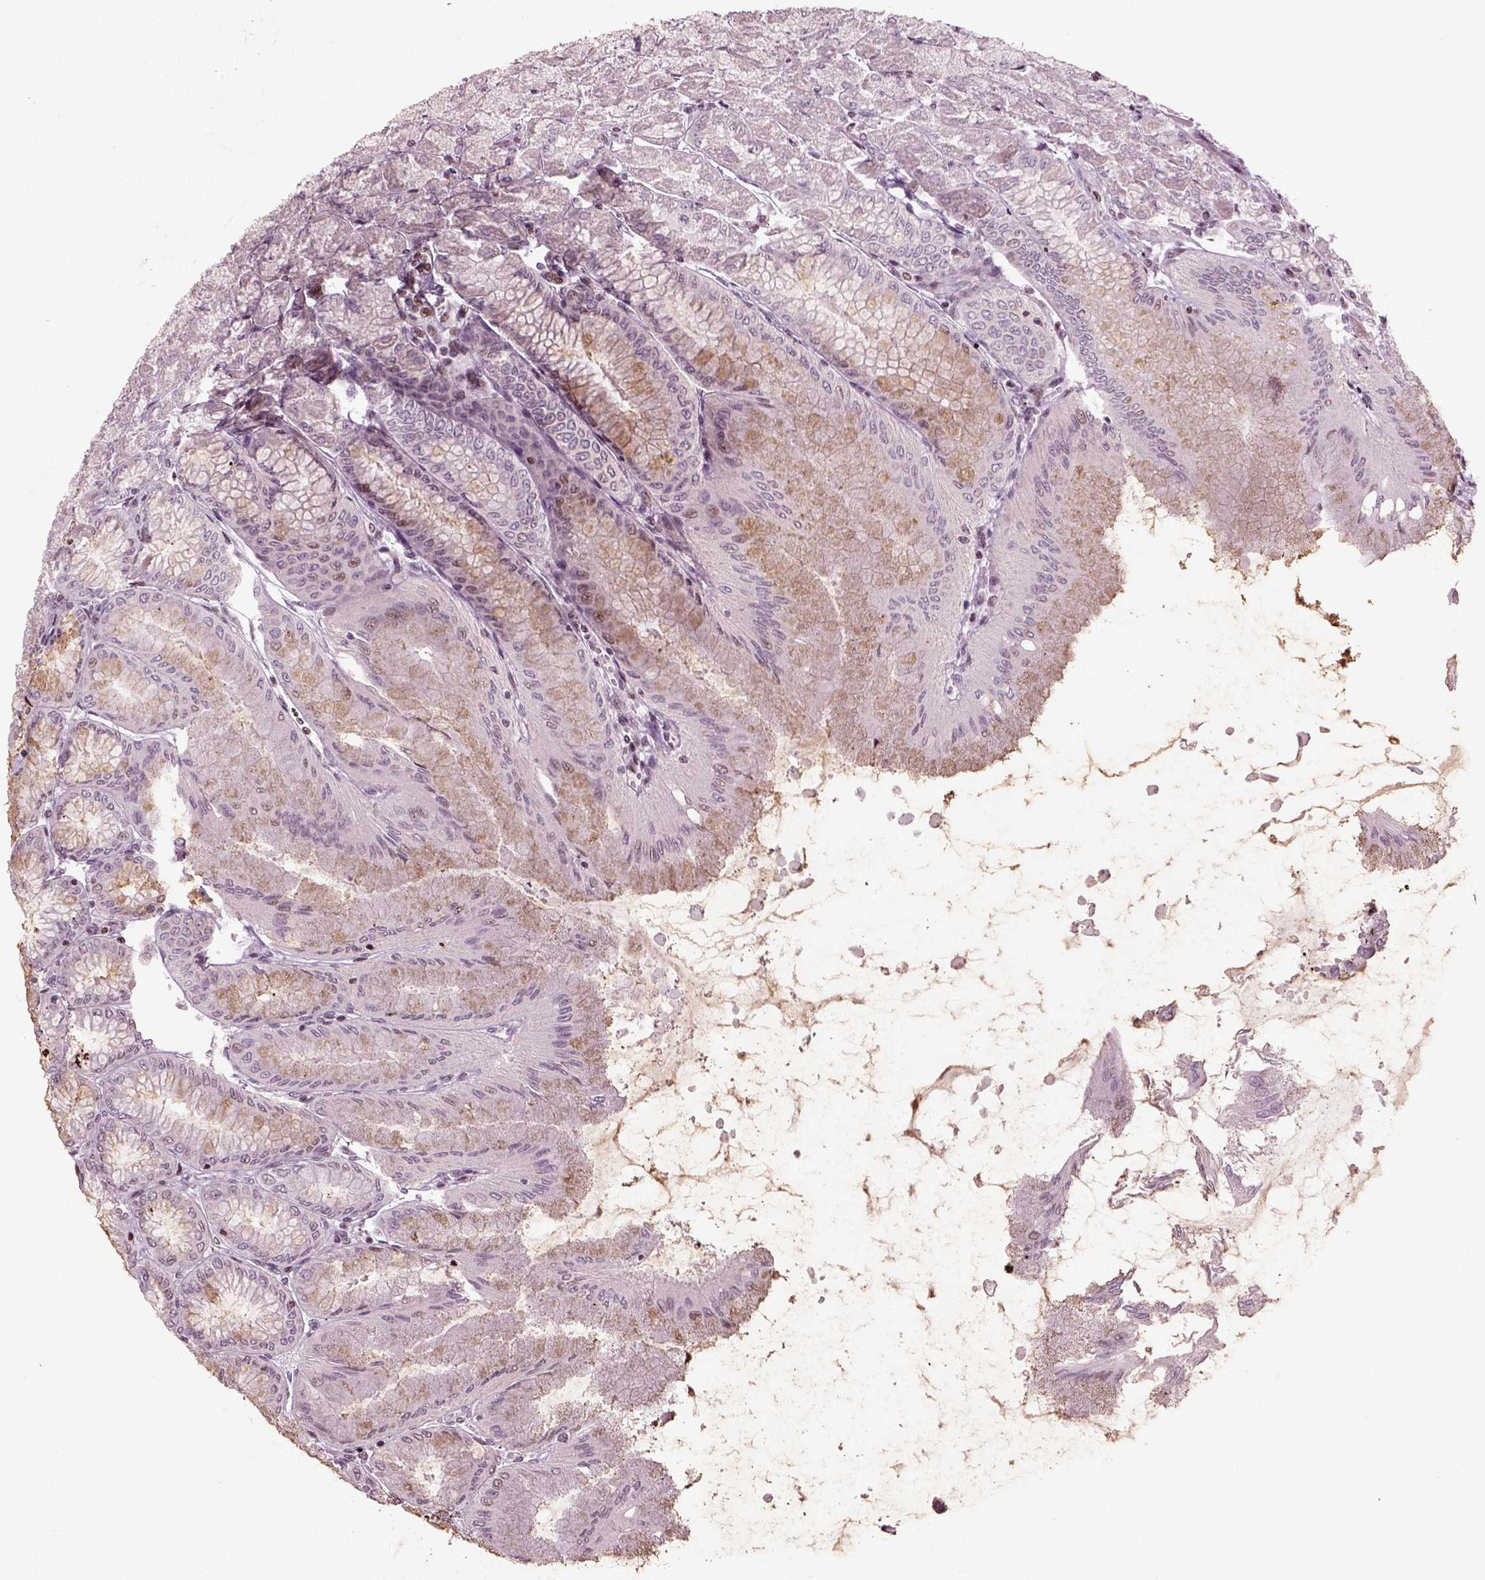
{"staining": {"intensity": "moderate", "quantity": "25%-75%", "location": "nuclear"}, "tissue": "stomach", "cell_type": "Glandular cells", "image_type": "normal", "snomed": [{"axis": "morphology", "description": "Normal tissue, NOS"}, {"axis": "topography", "description": "Stomach, upper"}], "caption": "Immunohistochemistry photomicrograph of normal stomach: stomach stained using IHC shows medium levels of moderate protein expression localized specifically in the nuclear of glandular cells, appearing as a nuclear brown color.", "gene": "HEYL", "patient": {"sex": "male", "age": 60}}